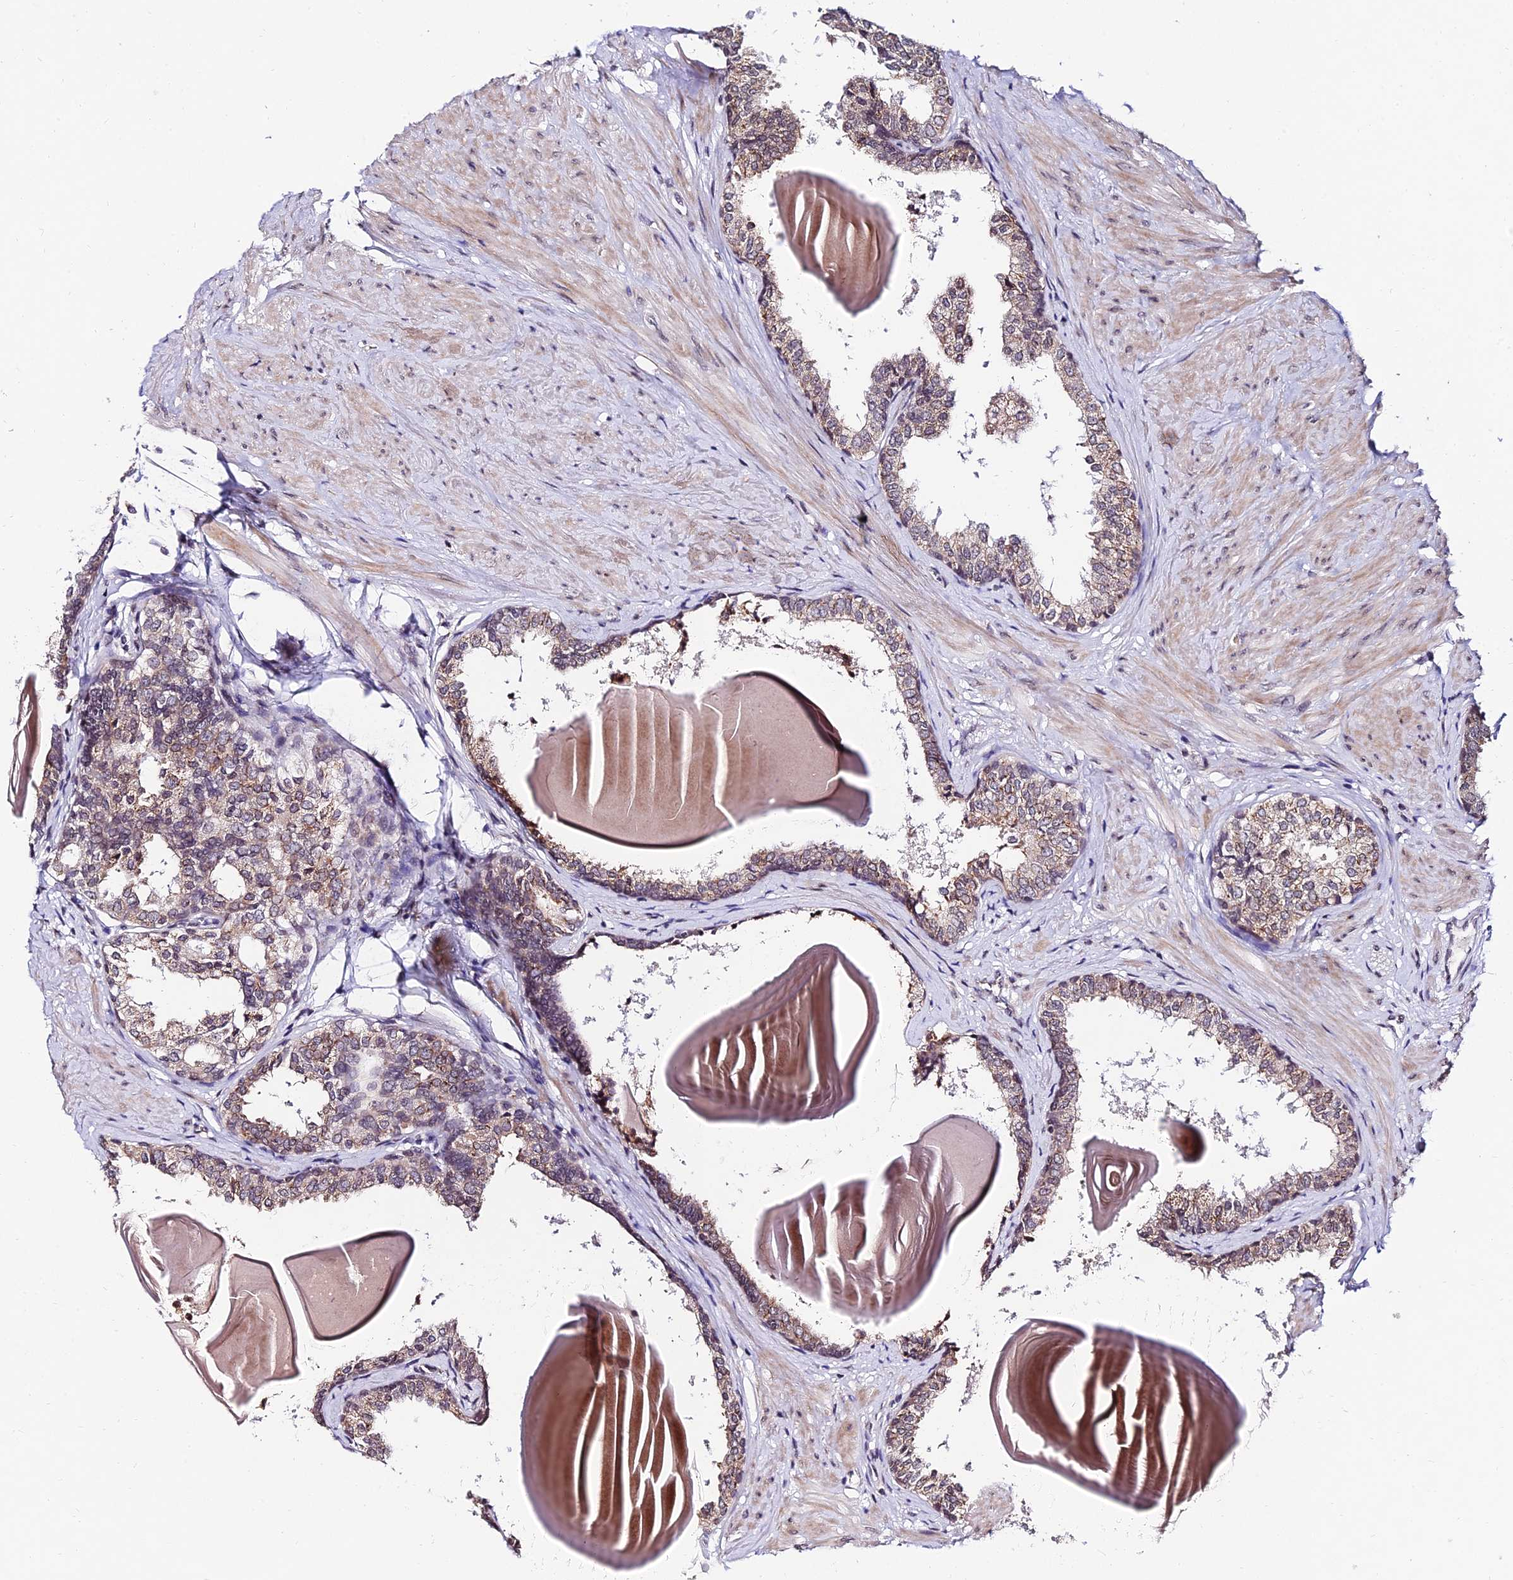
{"staining": {"intensity": "moderate", "quantity": "25%-75%", "location": "cytoplasmic/membranous"}, "tissue": "prostate", "cell_type": "Glandular cells", "image_type": "normal", "snomed": [{"axis": "morphology", "description": "Normal tissue, NOS"}, {"axis": "topography", "description": "Prostate"}], "caption": "Prostate stained with IHC exhibits moderate cytoplasmic/membranous positivity in approximately 25%-75% of glandular cells.", "gene": "CDNF", "patient": {"sex": "male", "age": 48}}